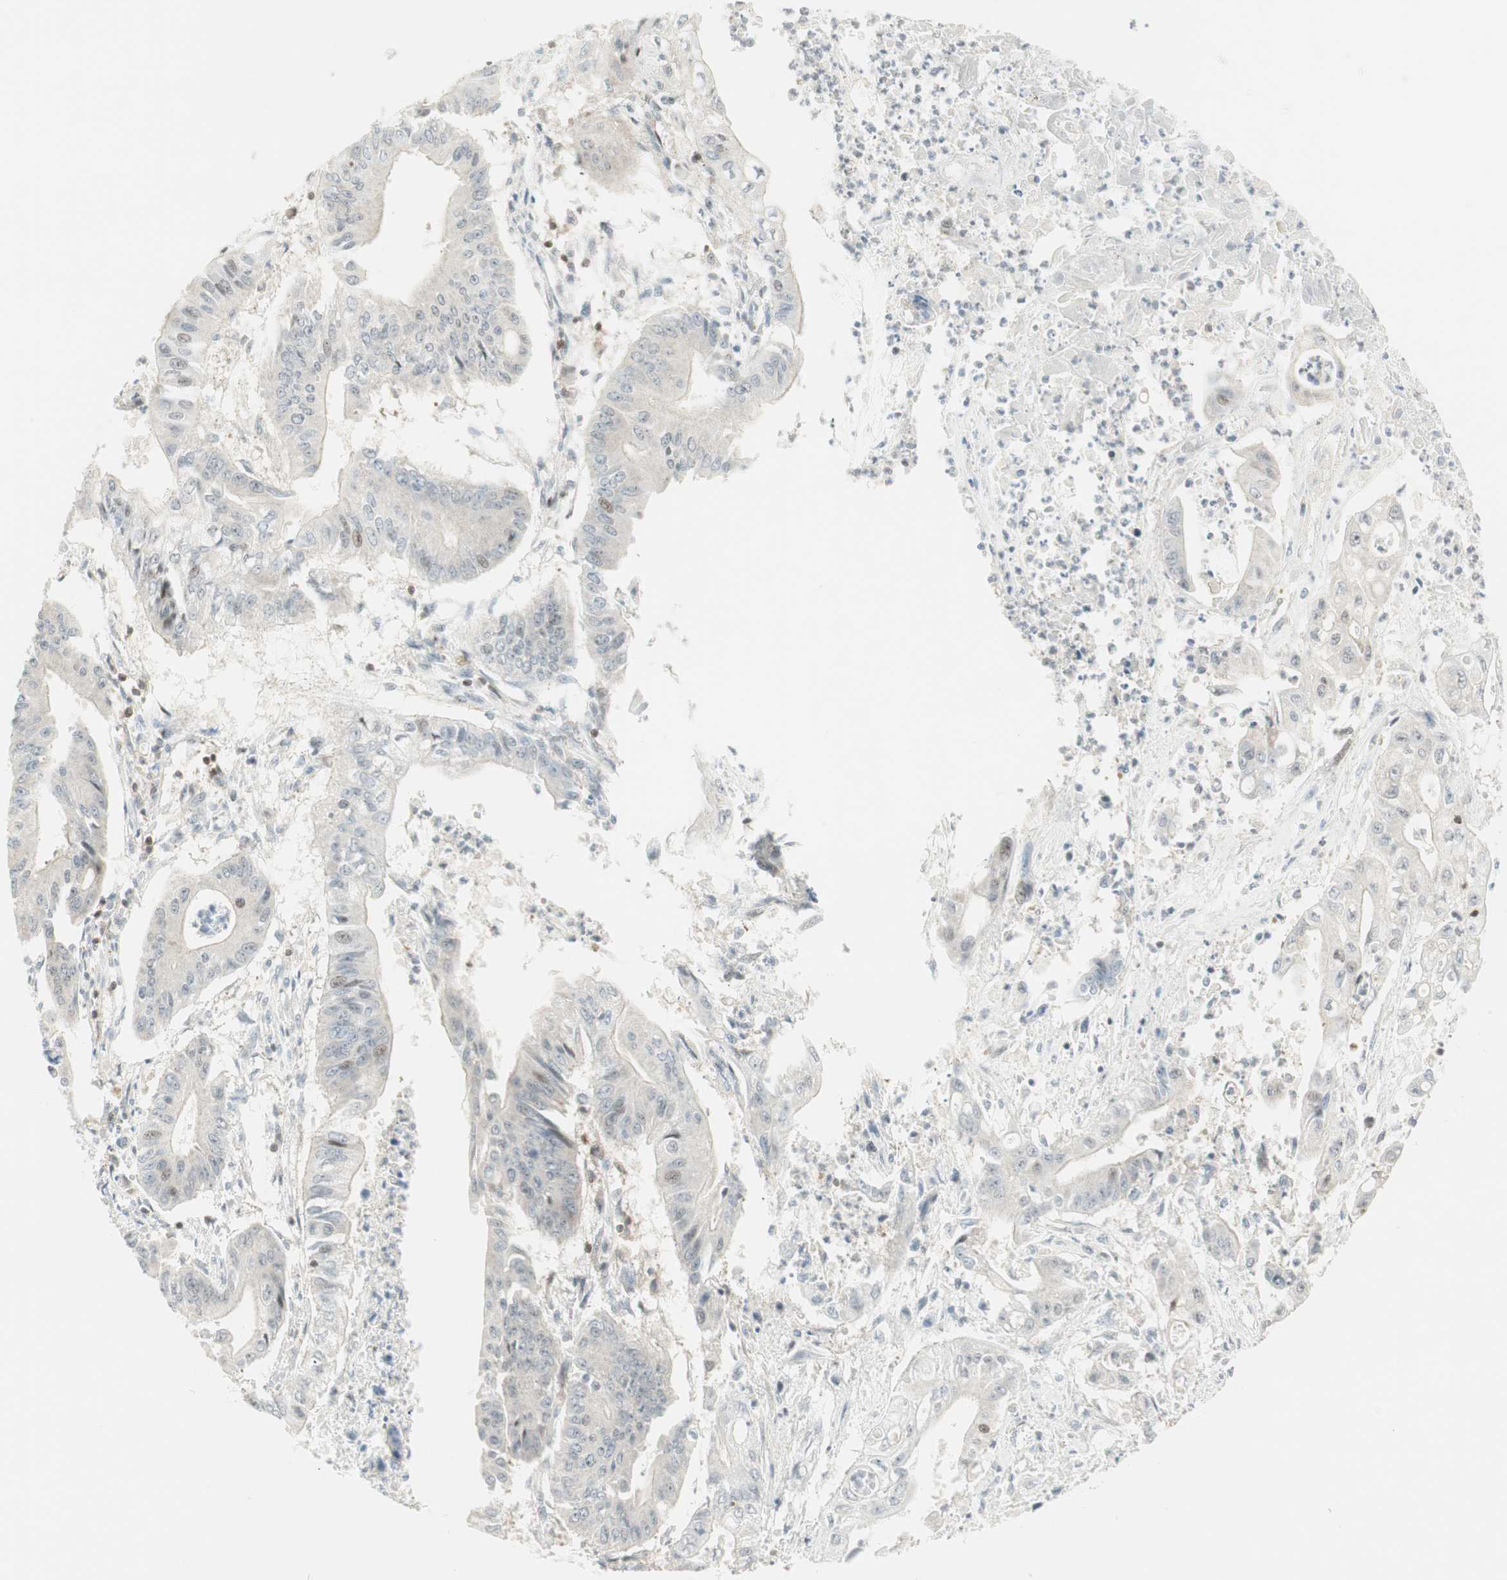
{"staining": {"intensity": "weak", "quantity": ">75%", "location": "cytoplasmic/membranous"}, "tissue": "pancreatic cancer", "cell_type": "Tumor cells", "image_type": "cancer", "snomed": [{"axis": "morphology", "description": "Normal tissue, NOS"}, {"axis": "topography", "description": "Lymph node"}], "caption": "Pancreatic cancer stained for a protein displays weak cytoplasmic/membranous positivity in tumor cells.", "gene": "PPP1CA", "patient": {"sex": "male", "age": 62}}